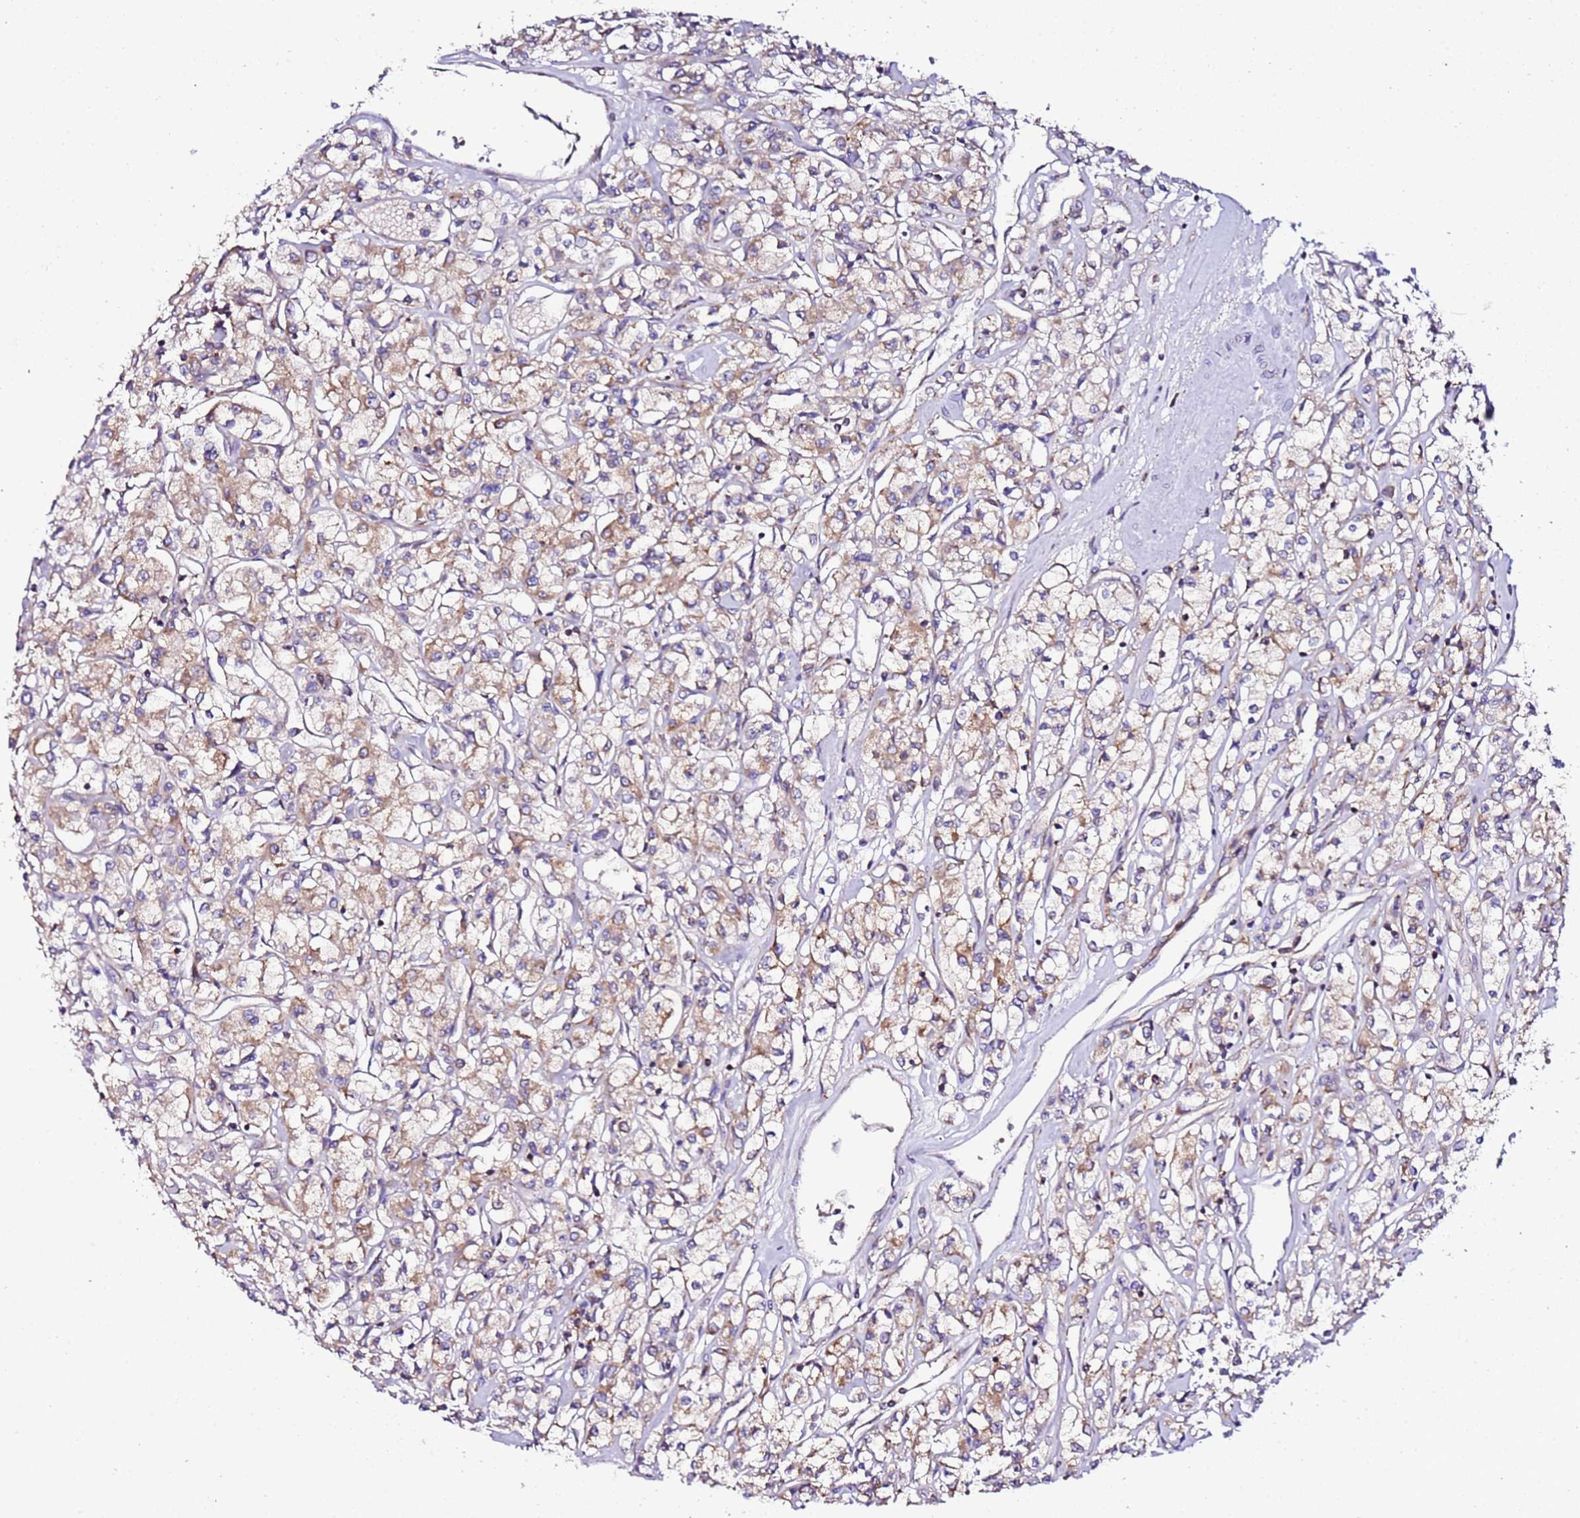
{"staining": {"intensity": "moderate", "quantity": "25%-75%", "location": "cytoplasmic/membranous"}, "tissue": "renal cancer", "cell_type": "Tumor cells", "image_type": "cancer", "snomed": [{"axis": "morphology", "description": "Adenocarcinoma, NOS"}, {"axis": "topography", "description": "Kidney"}], "caption": "Immunohistochemistry (IHC) staining of renal cancer (adenocarcinoma), which shows medium levels of moderate cytoplasmic/membranous expression in about 25%-75% of tumor cells indicating moderate cytoplasmic/membranous protein positivity. The staining was performed using DAB (brown) for protein detection and nuclei were counterstained in hematoxylin (blue).", "gene": "C19orf12", "patient": {"sex": "female", "age": 59}}